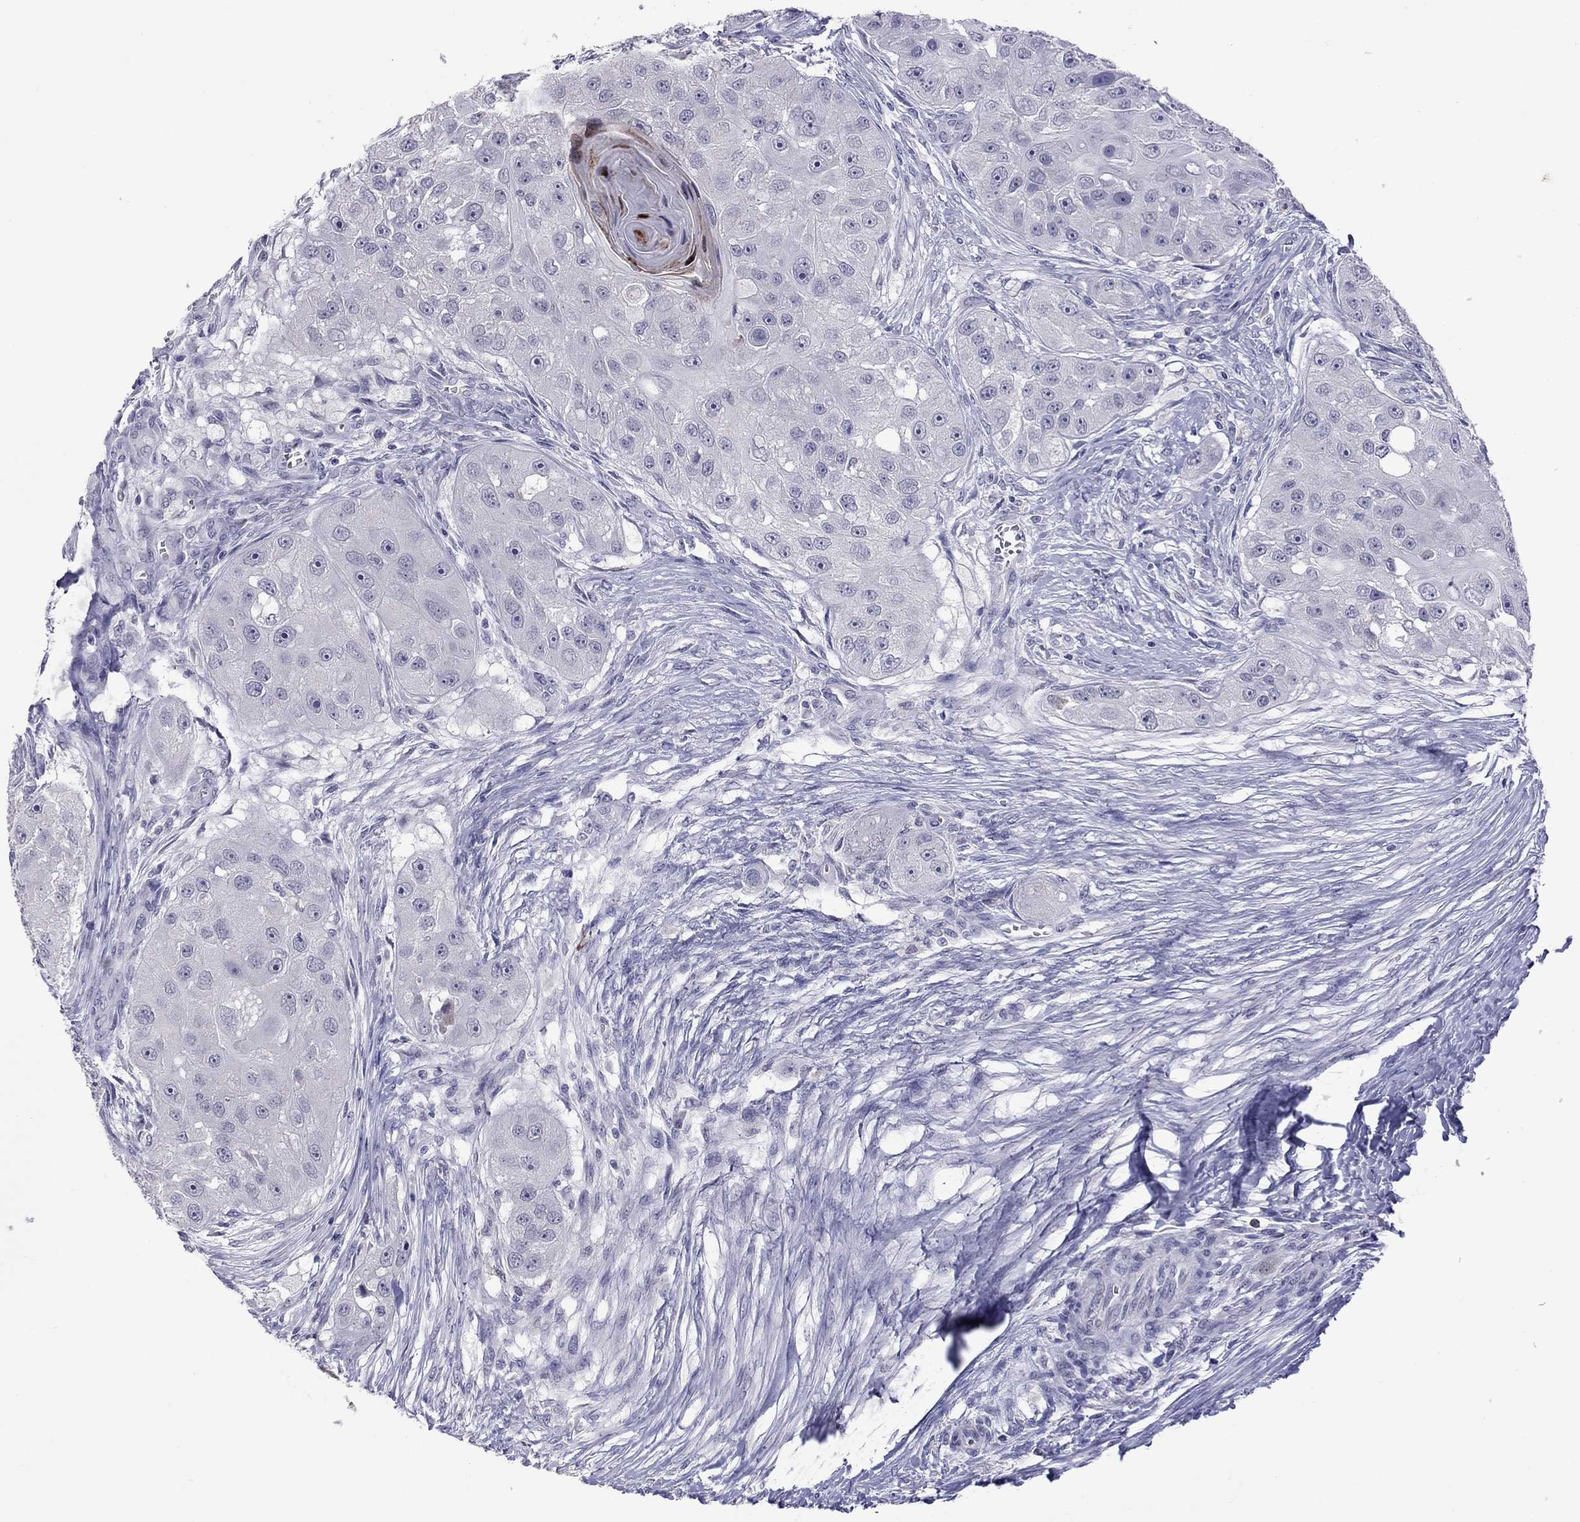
{"staining": {"intensity": "negative", "quantity": "none", "location": "none"}, "tissue": "head and neck cancer", "cell_type": "Tumor cells", "image_type": "cancer", "snomed": [{"axis": "morphology", "description": "Normal tissue, NOS"}, {"axis": "morphology", "description": "Squamous cell carcinoma, NOS"}, {"axis": "topography", "description": "Skeletal muscle"}, {"axis": "topography", "description": "Head-Neck"}], "caption": "The photomicrograph shows no staining of tumor cells in head and neck cancer (squamous cell carcinoma).", "gene": "SLAMF1", "patient": {"sex": "male", "age": 51}}